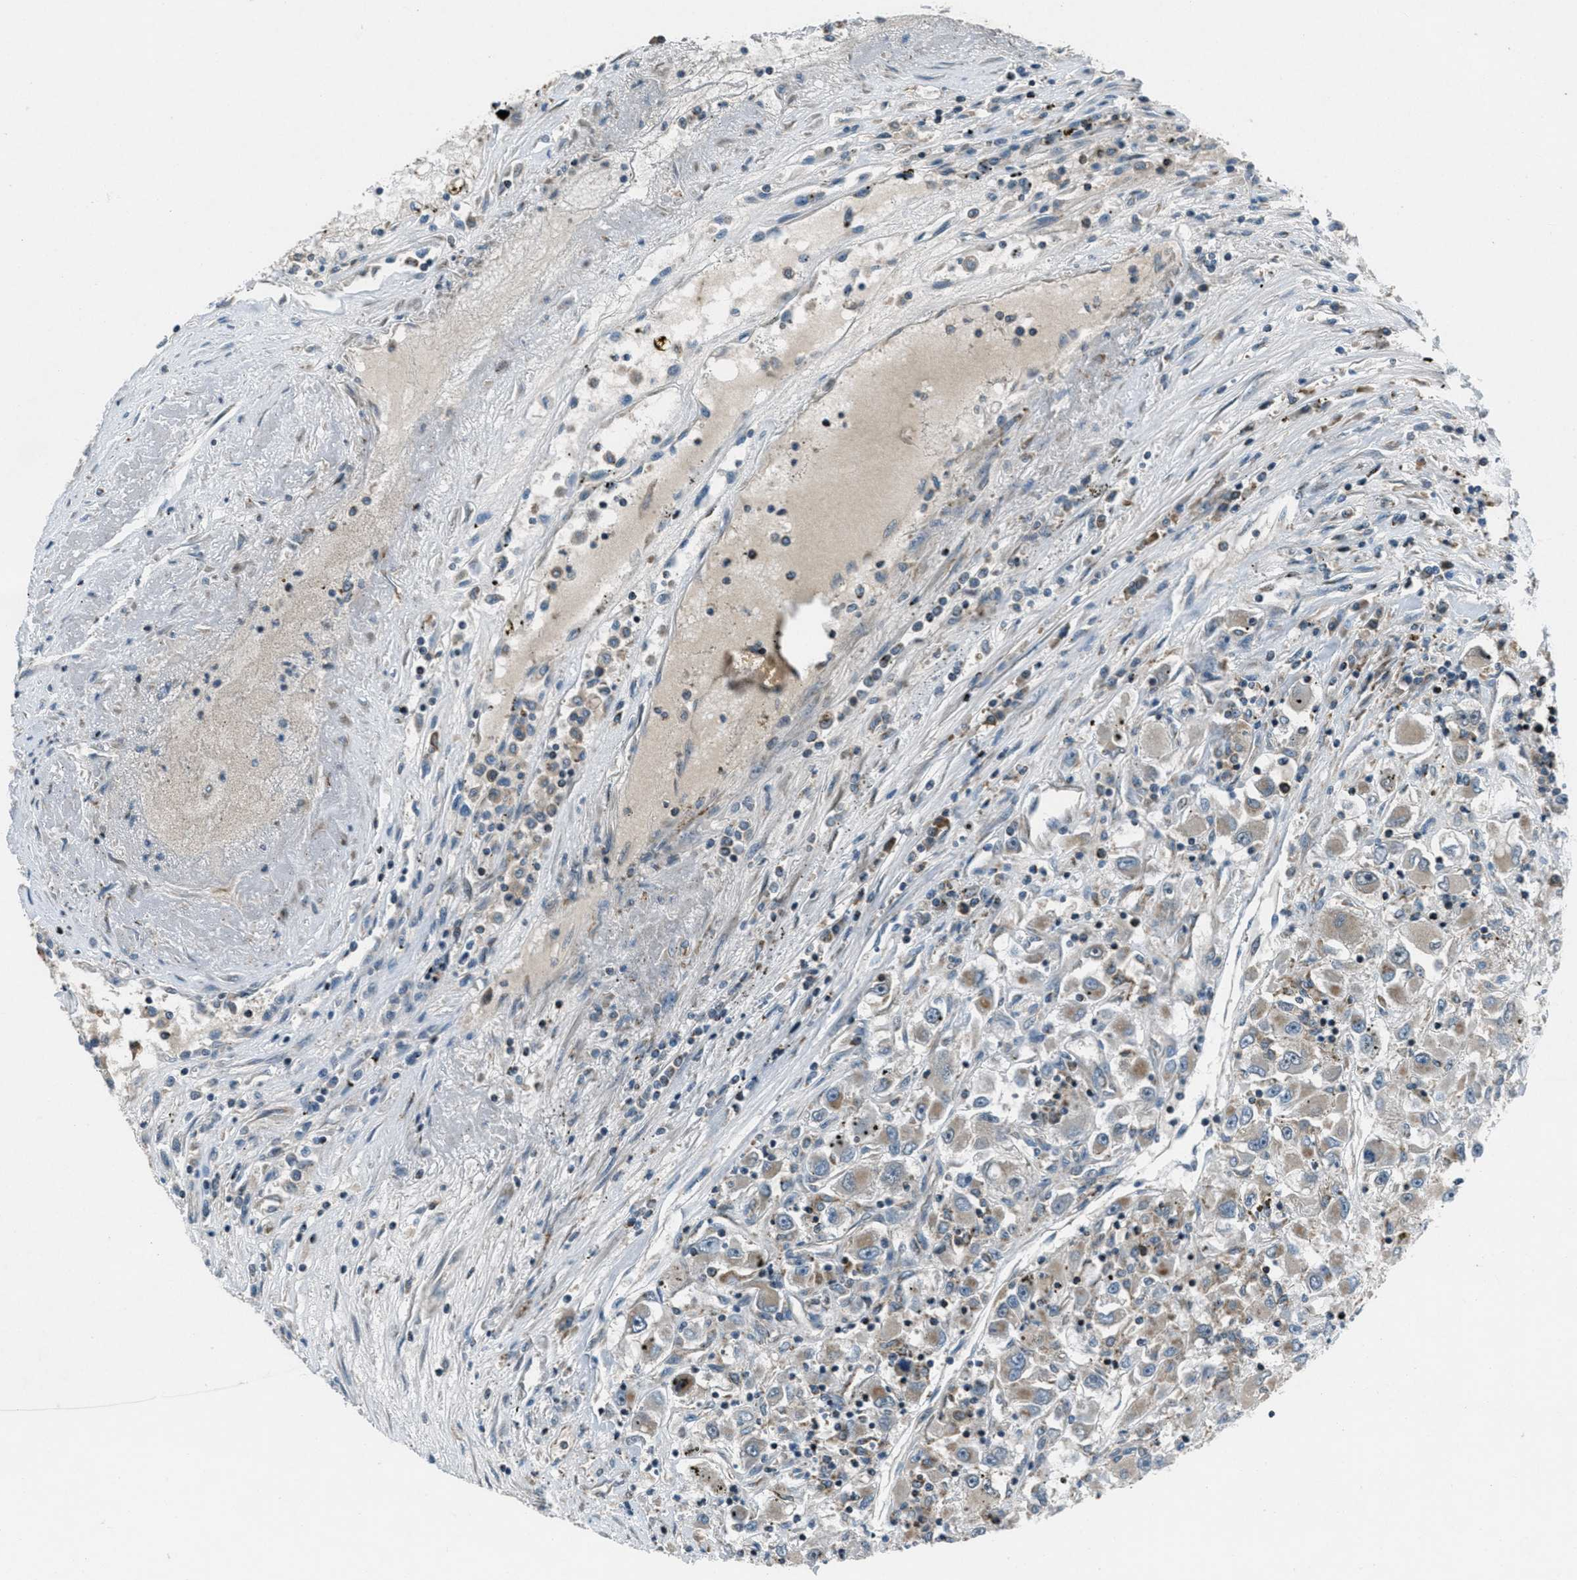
{"staining": {"intensity": "weak", "quantity": "25%-75%", "location": "cytoplasmic/membranous"}, "tissue": "renal cancer", "cell_type": "Tumor cells", "image_type": "cancer", "snomed": [{"axis": "morphology", "description": "Adenocarcinoma, NOS"}, {"axis": "topography", "description": "Kidney"}], "caption": "The image demonstrates staining of adenocarcinoma (renal), revealing weak cytoplasmic/membranous protein positivity (brown color) within tumor cells. (Stains: DAB in brown, nuclei in blue, Microscopy: brightfield microscopy at high magnification).", "gene": "CLEC2D", "patient": {"sex": "female", "age": 52}}